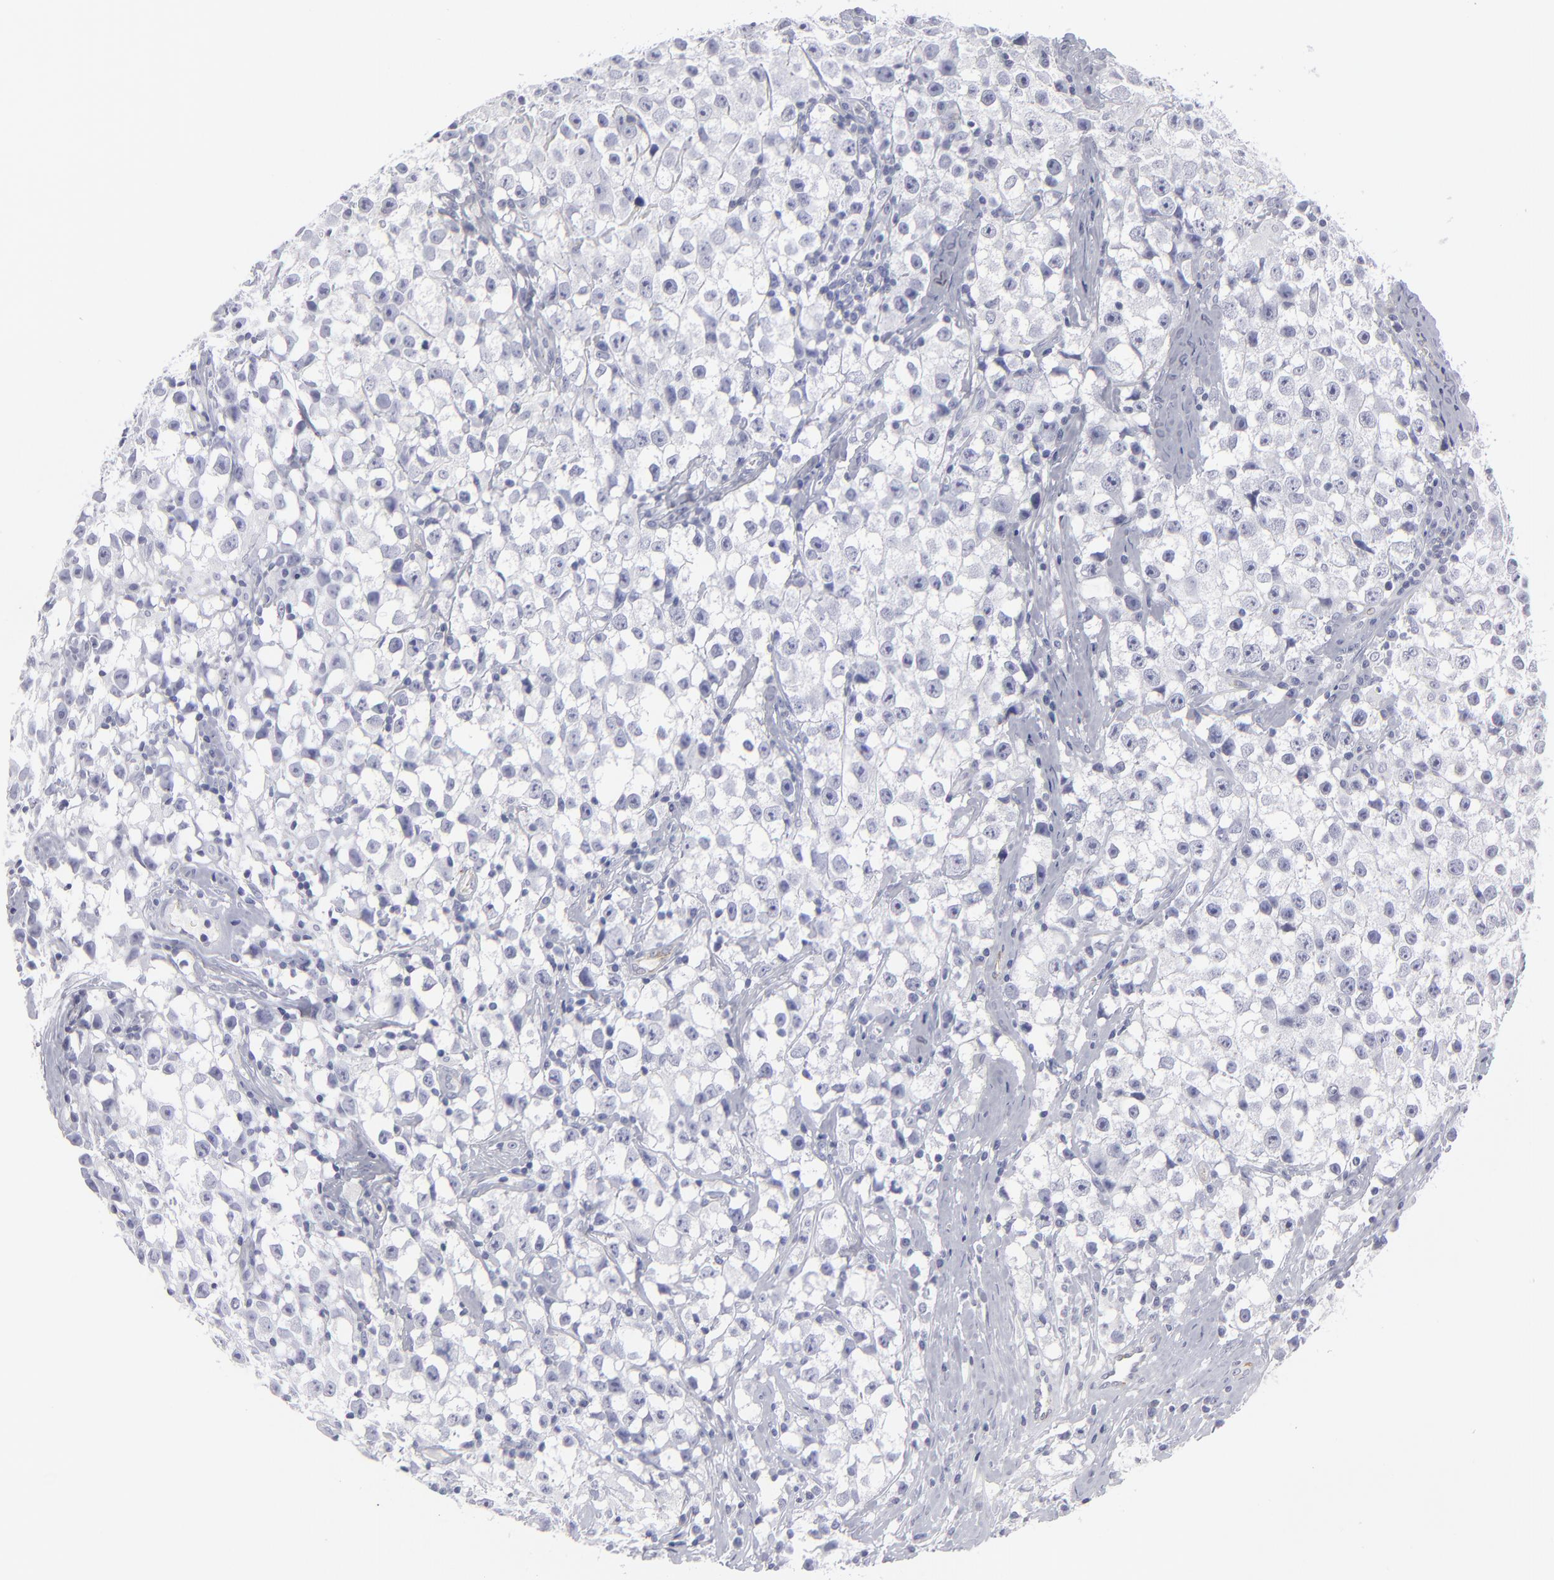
{"staining": {"intensity": "negative", "quantity": "none", "location": "none"}, "tissue": "testis cancer", "cell_type": "Tumor cells", "image_type": "cancer", "snomed": [{"axis": "morphology", "description": "Seminoma, NOS"}, {"axis": "topography", "description": "Testis"}], "caption": "This is an immunohistochemistry photomicrograph of human testis cancer (seminoma). There is no positivity in tumor cells.", "gene": "CADM3", "patient": {"sex": "male", "age": 35}}